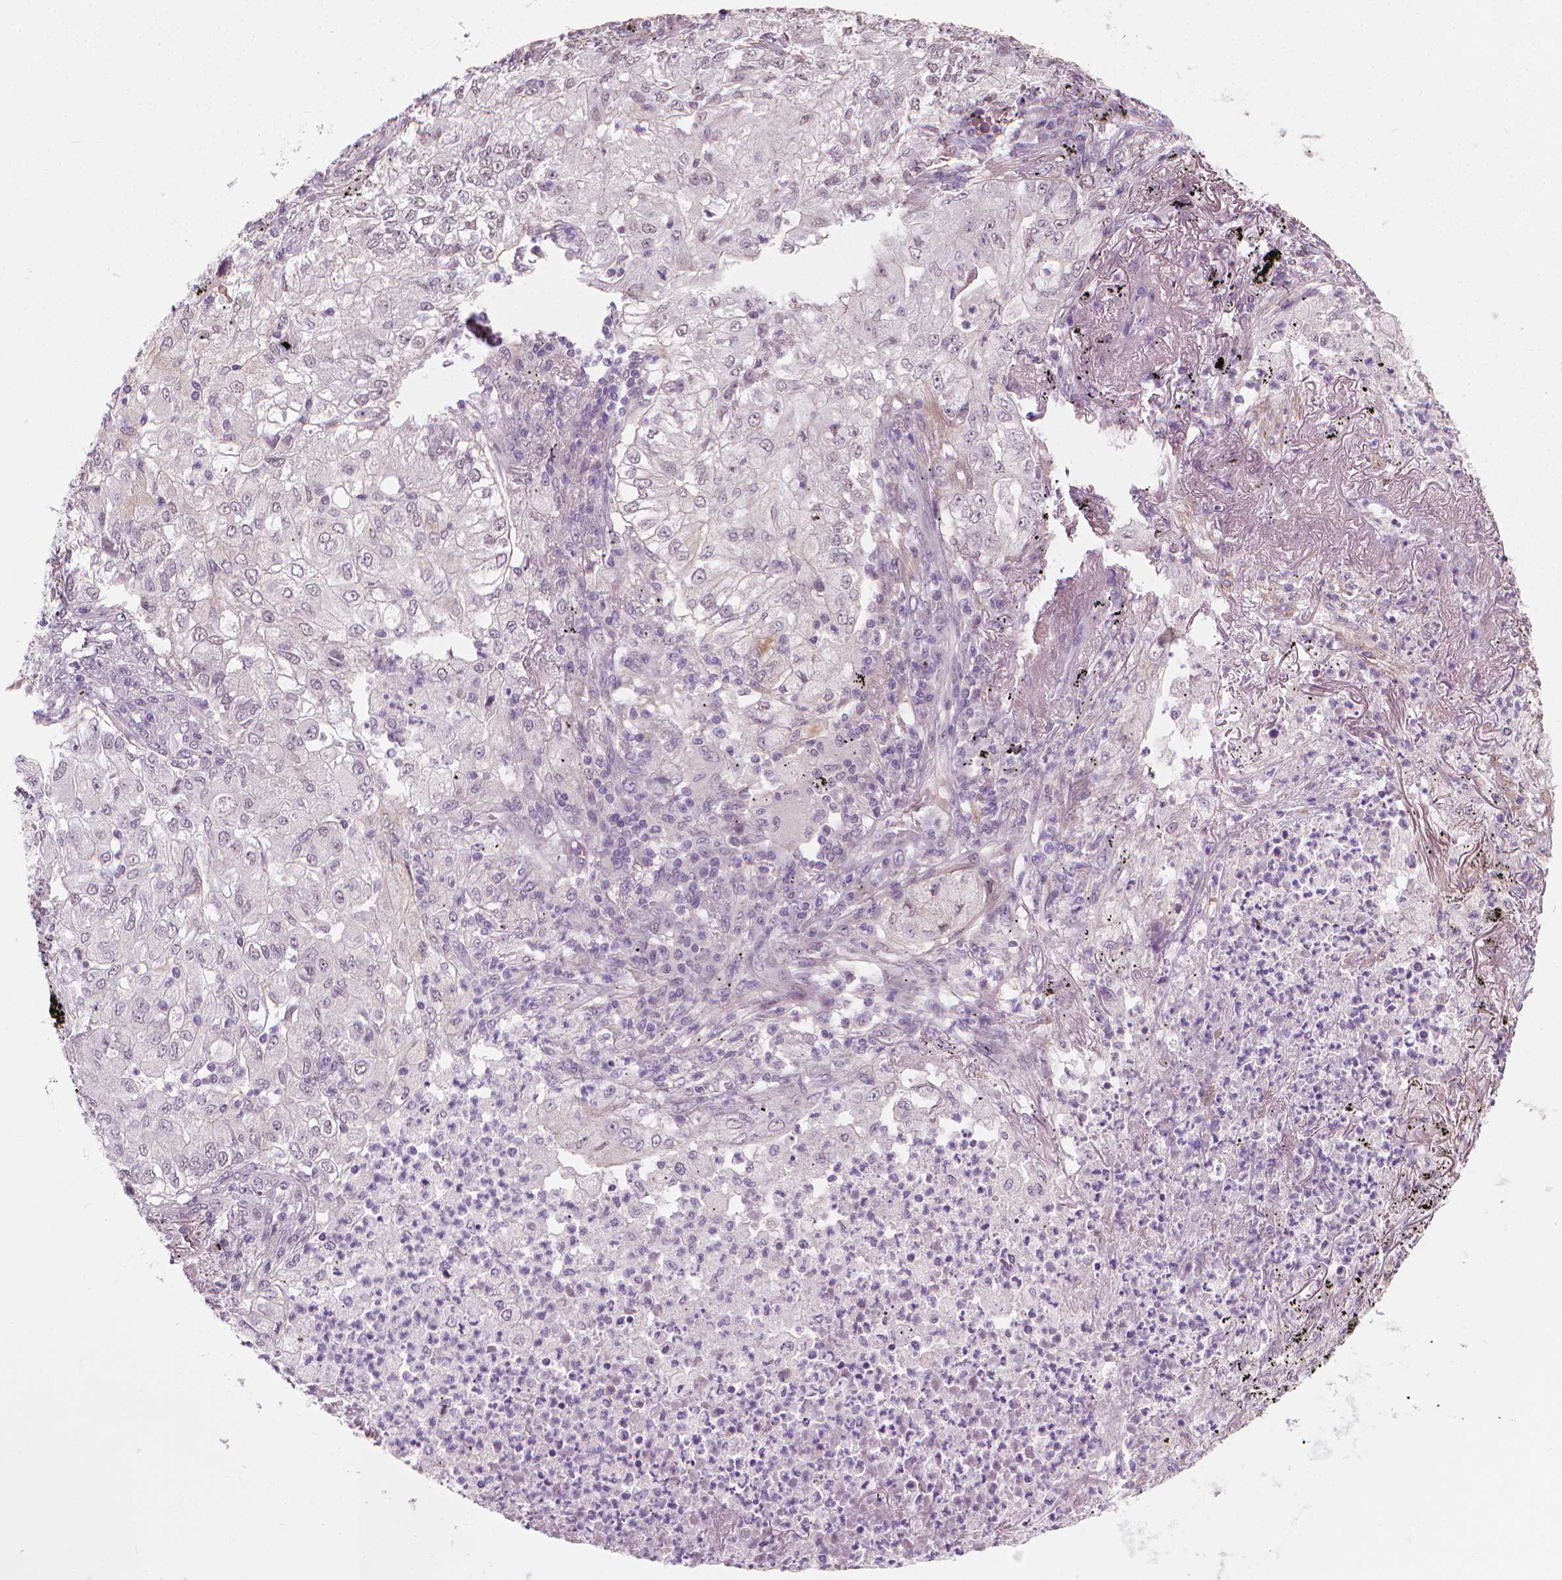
{"staining": {"intensity": "negative", "quantity": "none", "location": "none"}, "tissue": "lung cancer", "cell_type": "Tumor cells", "image_type": "cancer", "snomed": [{"axis": "morphology", "description": "Adenocarcinoma, NOS"}, {"axis": "topography", "description": "Lung"}], "caption": "Immunohistochemical staining of human lung cancer (adenocarcinoma) shows no significant expression in tumor cells.", "gene": "SAXO2", "patient": {"sex": "female", "age": 73}}